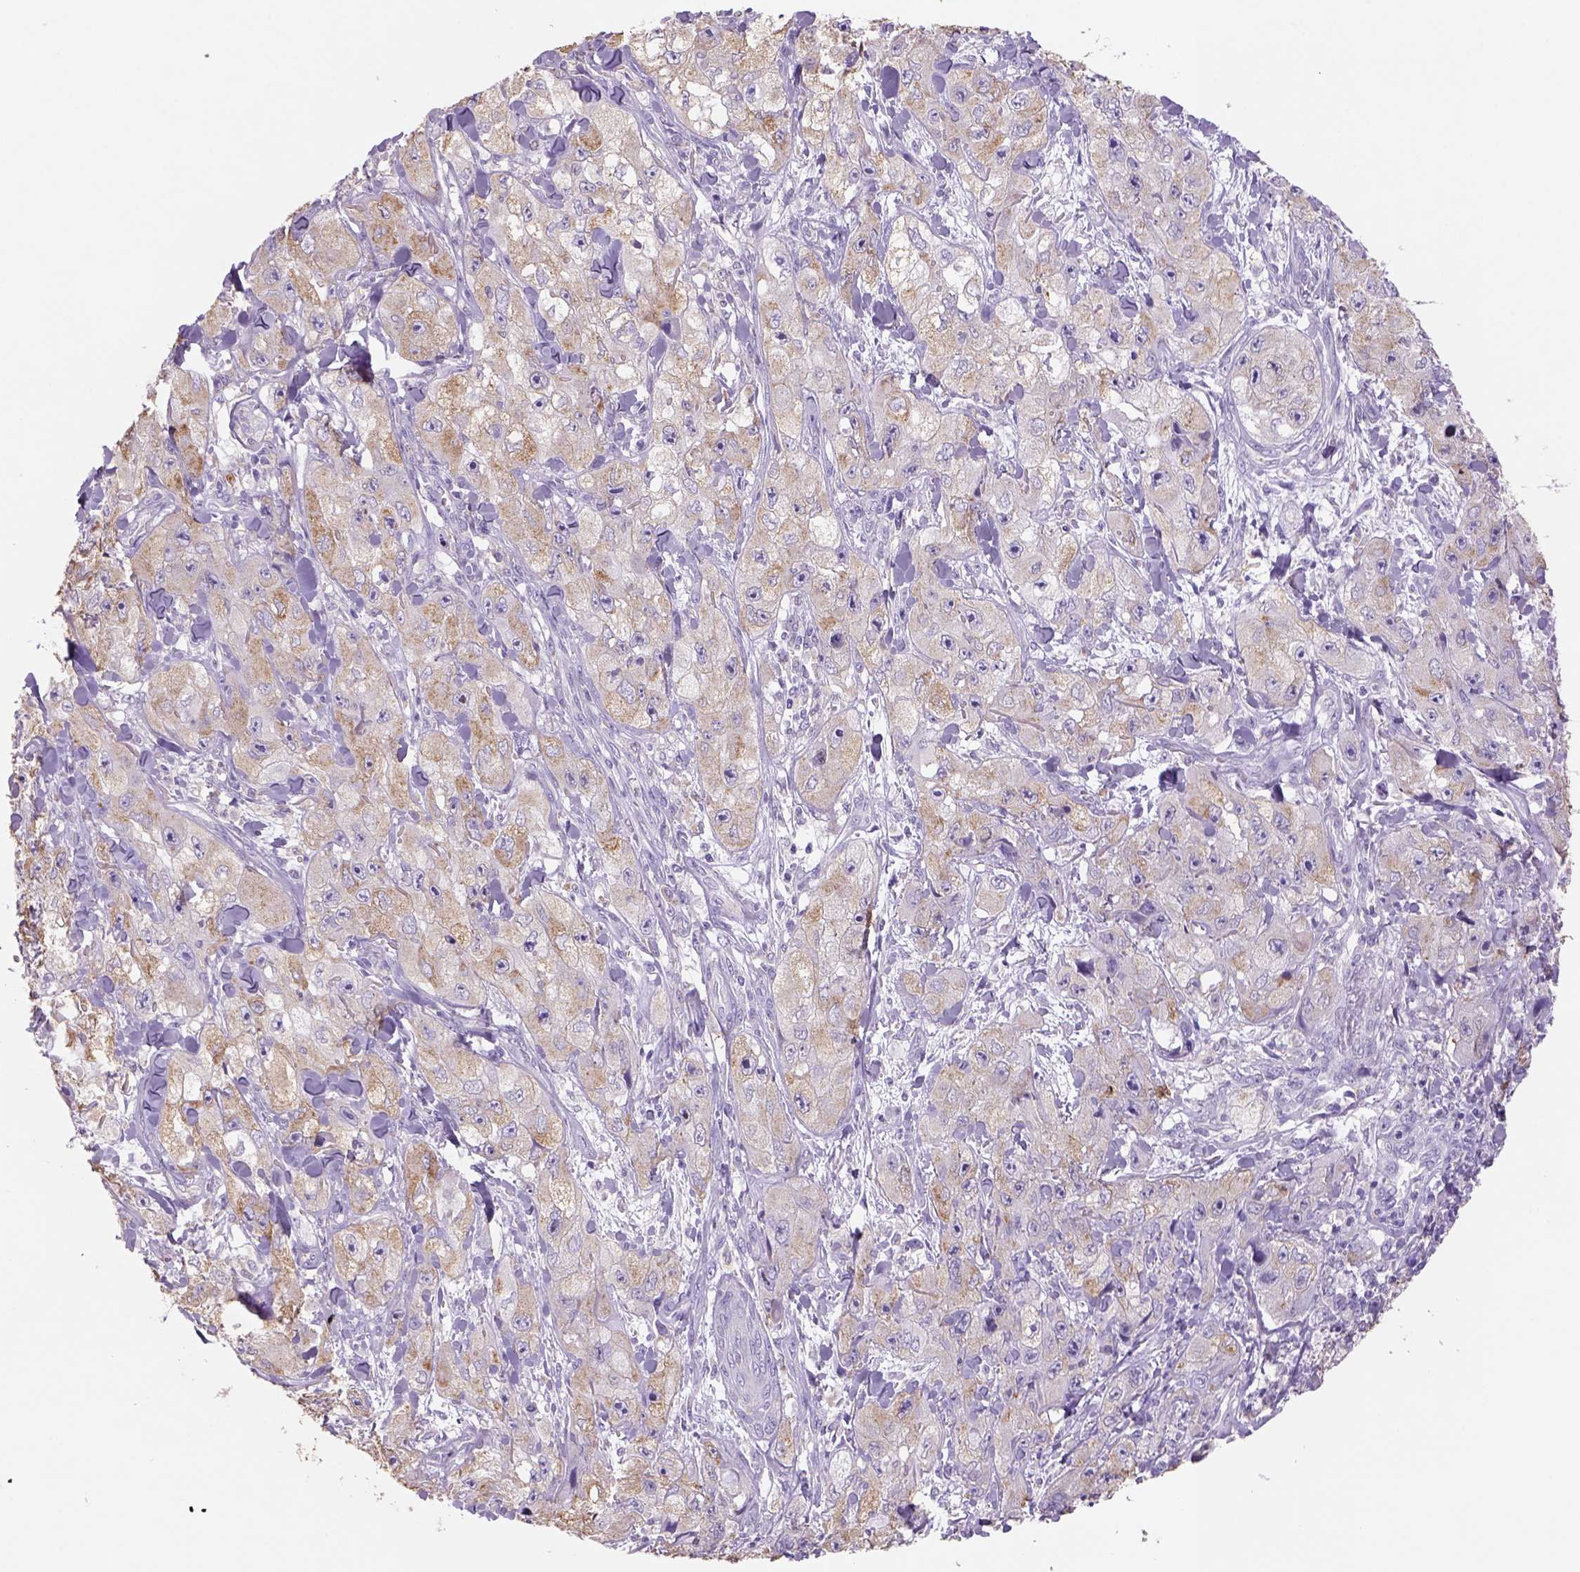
{"staining": {"intensity": "weak", "quantity": "25%-75%", "location": "cytoplasmic/membranous"}, "tissue": "skin cancer", "cell_type": "Tumor cells", "image_type": "cancer", "snomed": [{"axis": "morphology", "description": "Squamous cell carcinoma, NOS"}, {"axis": "topography", "description": "Skin"}, {"axis": "topography", "description": "Subcutis"}], "caption": "The immunohistochemical stain highlights weak cytoplasmic/membranous expression in tumor cells of skin squamous cell carcinoma tissue. Nuclei are stained in blue.", "gene": "NAALAD2", "patient": {"sex": "male", "age": 73}}